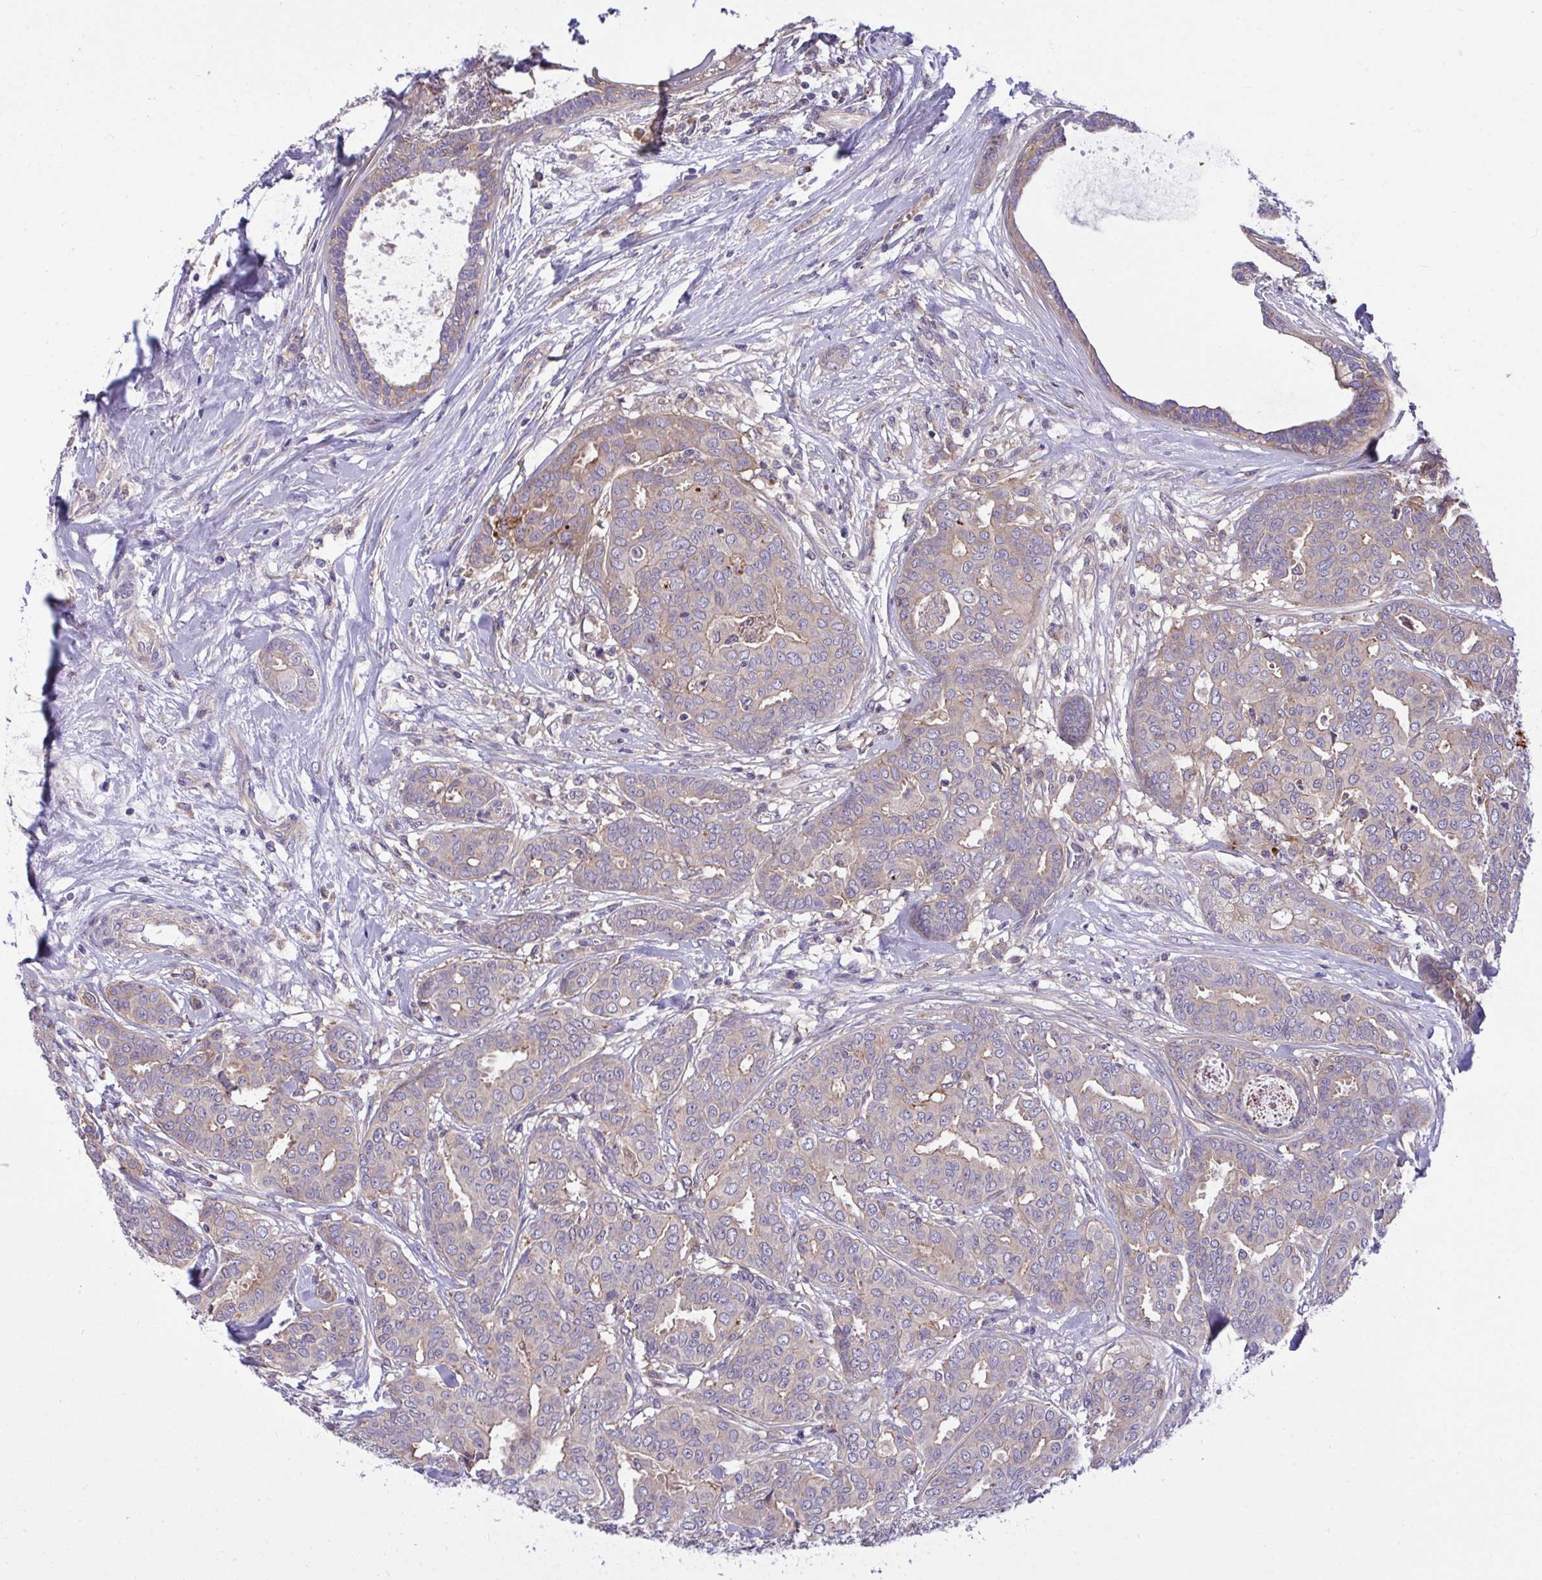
{"staining": {"intensity": "negative", "quantity": "none", "location": "none"}, "tissue": "breast cancer", "cell_type": "Tumor cells", "image_type": "cancer", "snomed": [{"axis": "morphology", "description": "Duct carcinoma"}, {"axis": "topography", "description": "Breast"}], "caption": "The micrograph exhibits no staining of tumor cells in breast infiltrating ductal carcinoma.", "gene": "GRB14", "patient": {"sex": "female", "age": 45}}